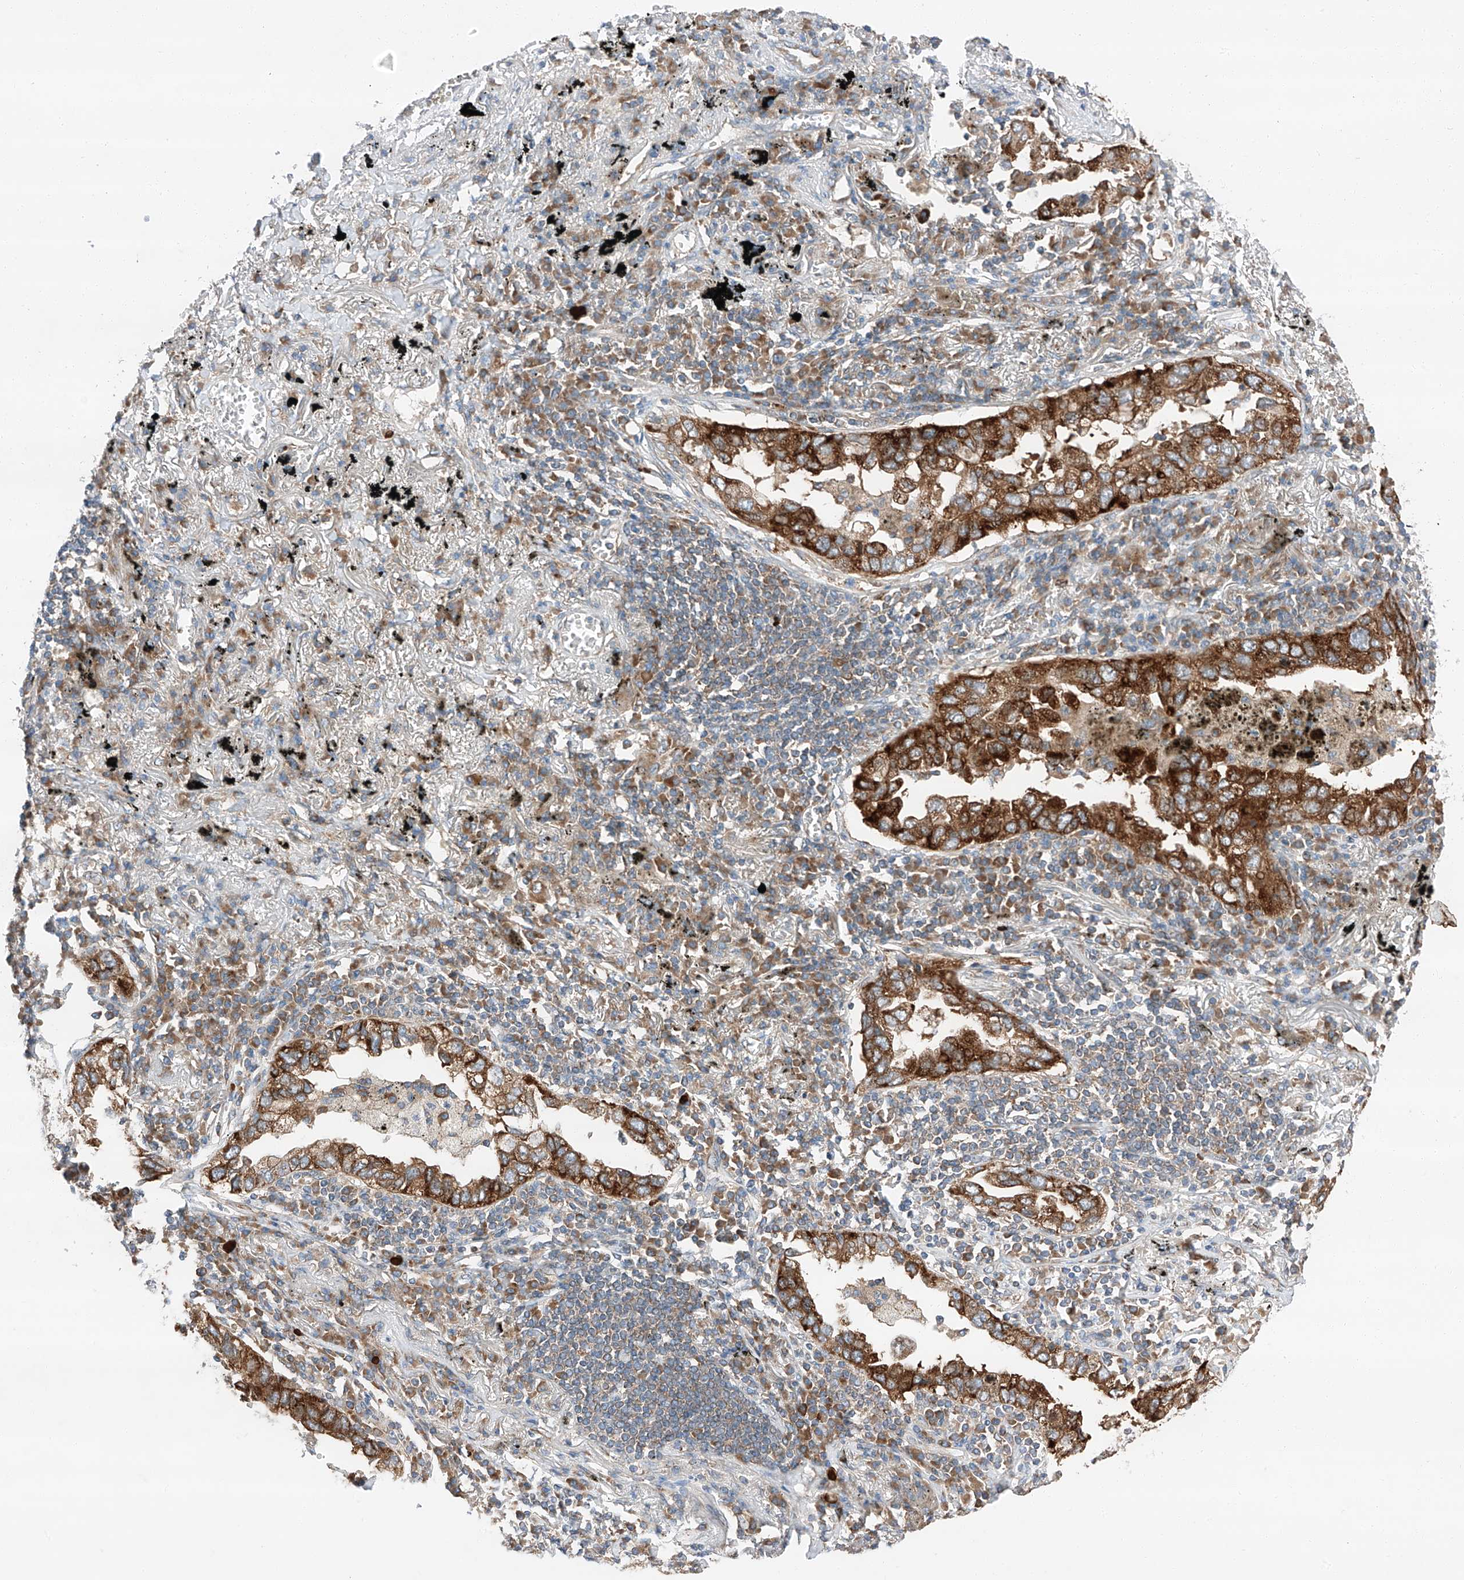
{"staining": {"intensity": "strong", "quantity": ">75%", "location": "cytoplasmic/membranous"}, "tissue": "lung cancer", "cell_type": "Tumor cells", "image_type": "cancer", "snomed": [{"axis": "morphology", "description": "Adenocarcinoma, NOS"}, {"axis": "topography", "description": "Lung"}], "caption": "Brown immunohistochemical staining in lung adenocarcinoma reveals strong cytoplasmic/membranous staining in approximately >75% of tumor cells.", "gene": "ZC3H15", "patient": {"sex": "male", "age": 65}}